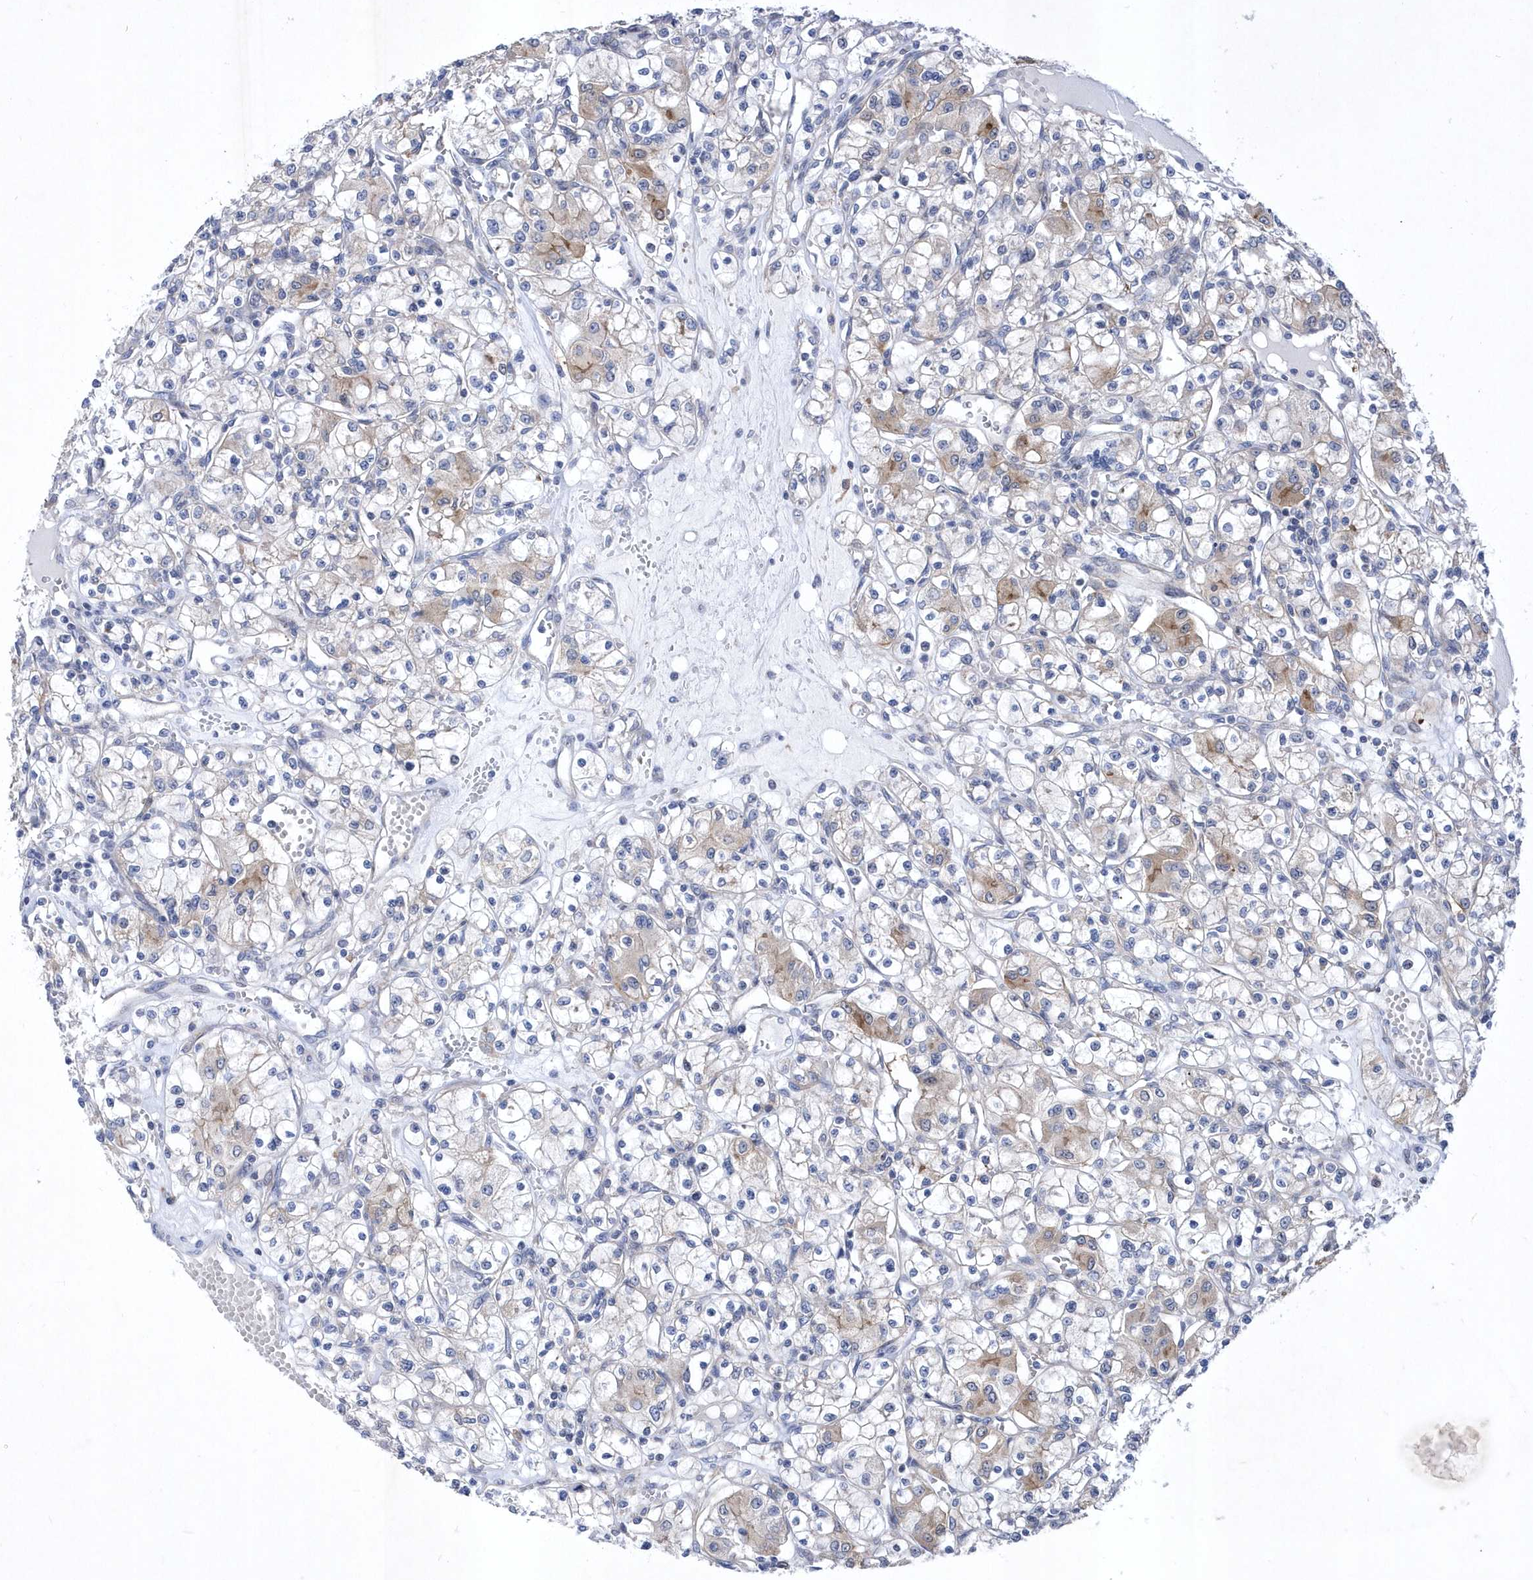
{"staining": {"intensity": "weak", "quantity": "<25%", "location": "cytoplasmic/membranous"}, "tissue": "renal cancer", "cell_type": "Tumor cells", "image_type": "cancer", "snomed": [{"axis": "morphology", "description": "Adenocarcinoma, NOS"}, {"axis": "topography", "description": "Kidney"}], "caption": "Tumor cells show no significant protein positivity in renal cancer.", "gene": "LONRF2", "patient": {"sex": "female", "age": 59}}